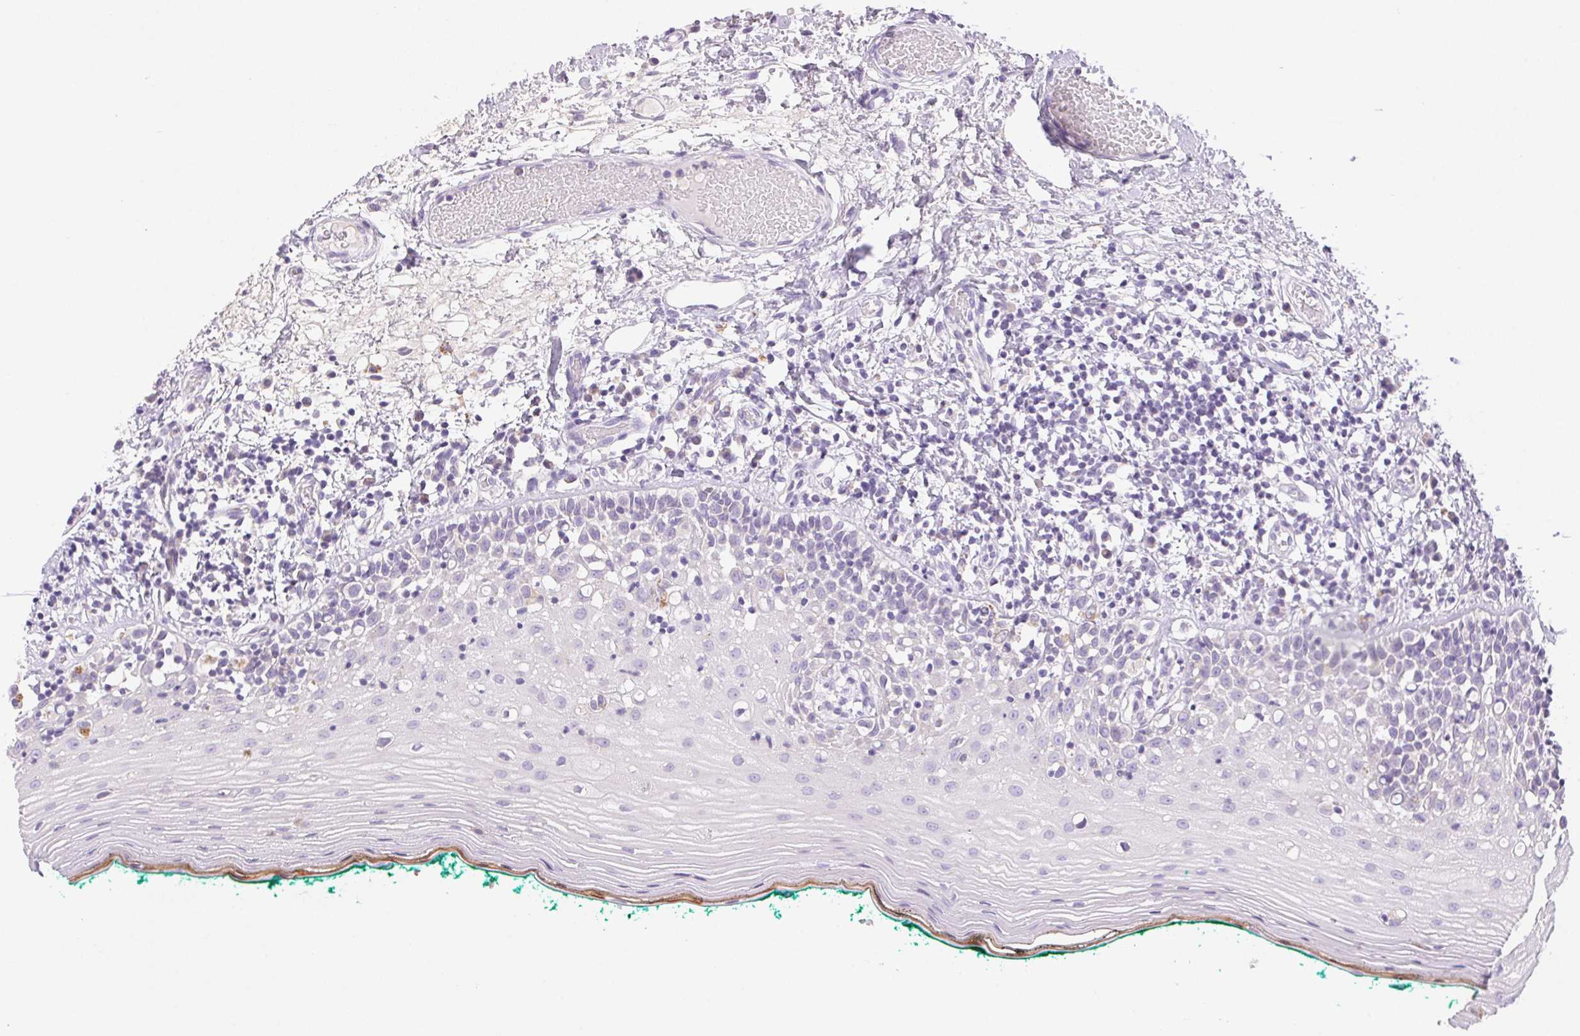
{"staining": {"intensity": "negative", "quantity": "none", "location": "none"}, "tissue": "oral mucosa", "cell_type": "Squamous epithelial cells", "image_type": "normal", "snomed": [{"axis": "morphology", "description": "Normal tissue, NOS"}, {"axis": "topography", "description": "Oral tissue"}], "caption": "A photomicrograph of human oral mucosa is negative for staining in squamous epithelial cells.", "gene": "ARHGAP11B", "patient": {"sex": "female", "age": 83}}